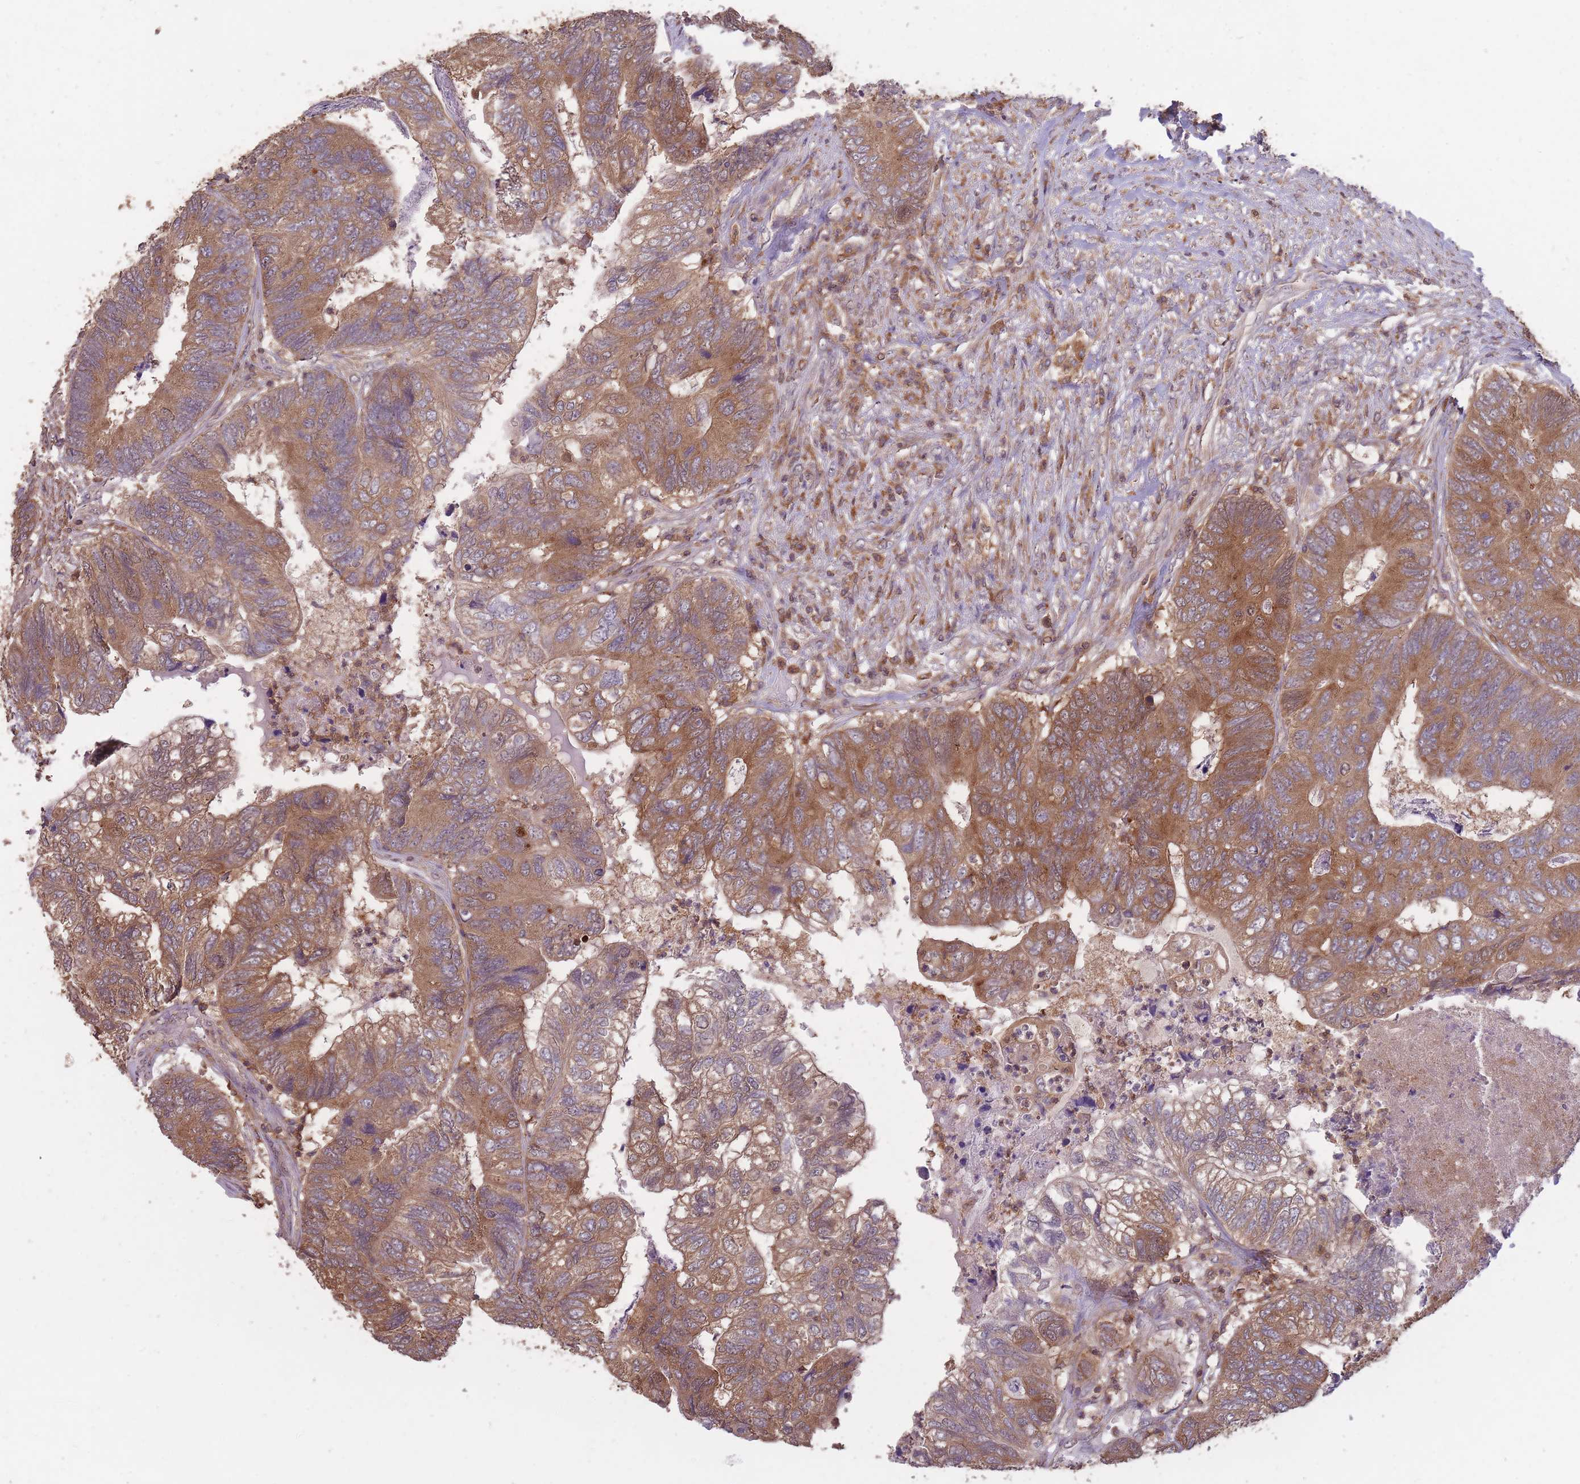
{"staining": {"intensity": "moderate", "quantity": ">75%", "location": "cytoplasmic/membranous"}, "tissue": "colorectal cancer", "cell_type": "Tumor cells", "image_type": "cancer", "snomed": [{"axis": "morphology", "description": "Adenocarcinoma, NOS"}, {"axis": "topography", "description": "Colon"}], "caption": "Immunohistochemical staining of colorectal cancer (adenocarcinoma) displays moderate cytoplasmic/membranous protein positivity in about >75% of tumor cells. Nuclei are stained in blue.", "gene": "GMIP", "patient": {"sex": "female", "age": 67}}